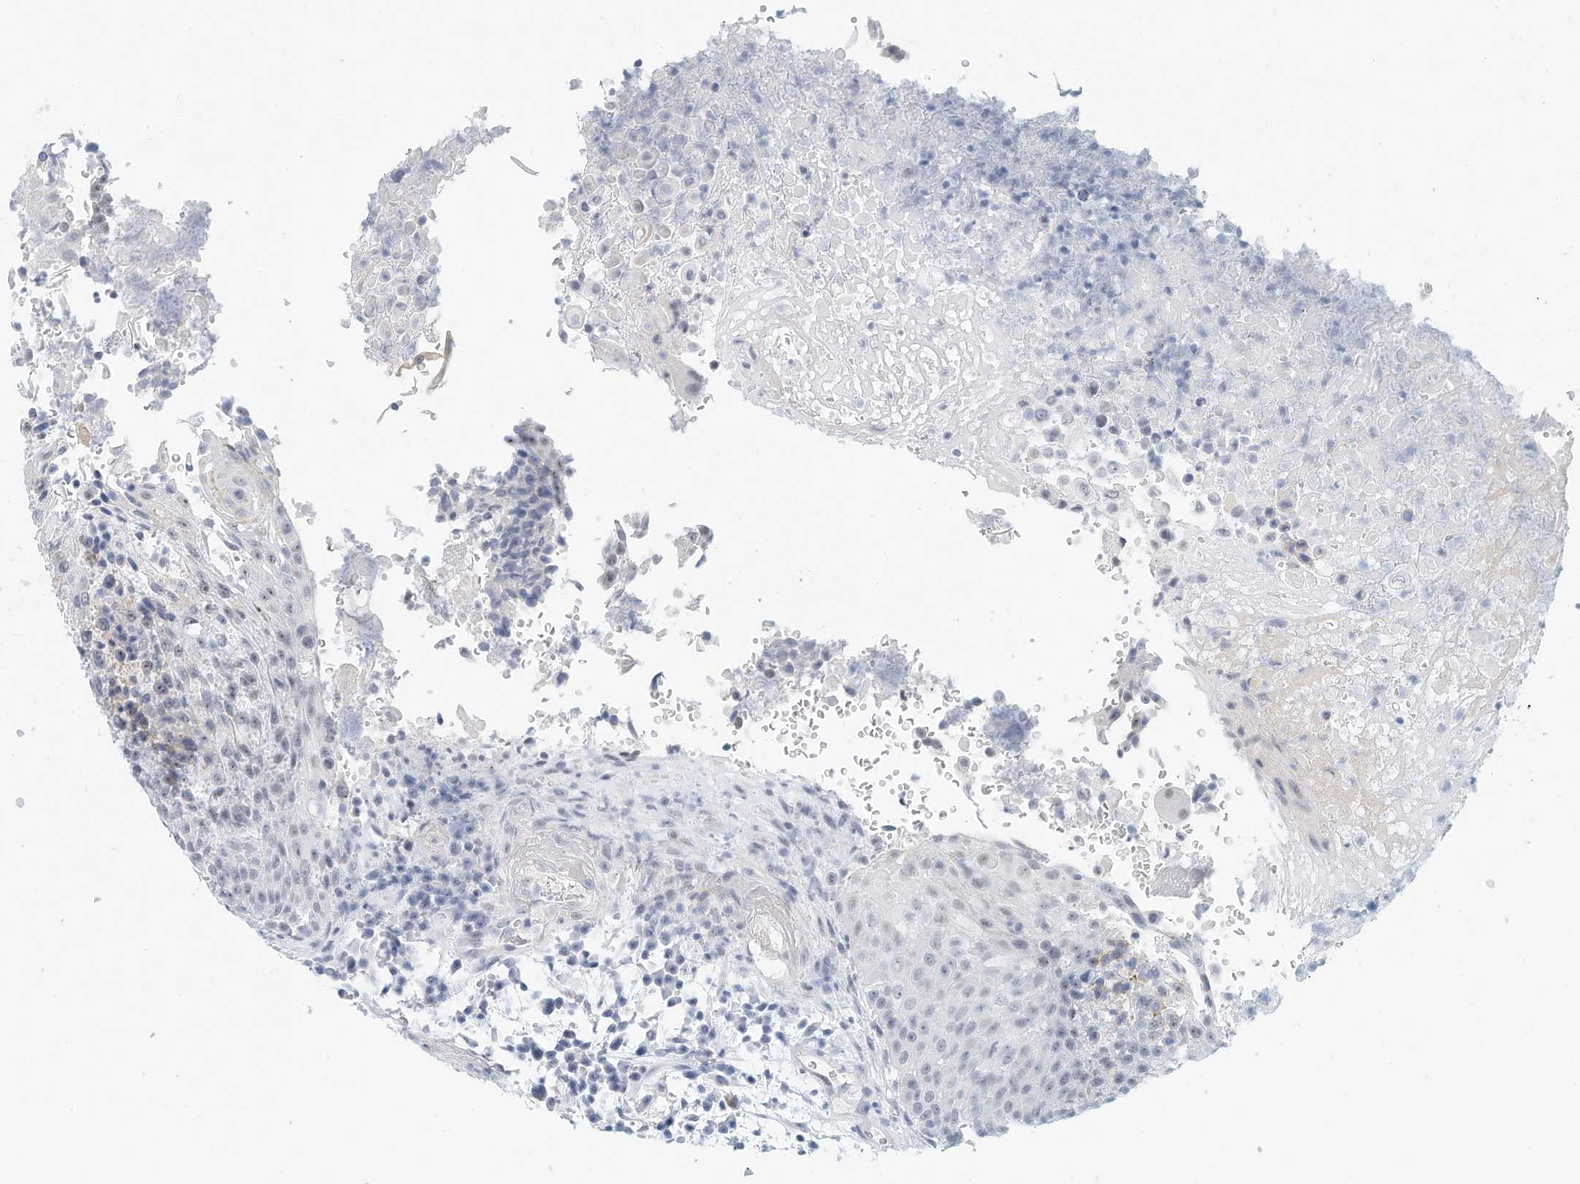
{"staining": {"intensity": "negative", "quantity": "none", "location": "none"}, "tissue": "urothelial cancer", "cell_type": "Tumor cells", "image_type": "cancer", "snomed": [{"axis": "morphology", "description": "Urothelial carcinoma, High grade"}, {"axis": "topography", "description": "Urinary bladder"}], "caption": "There is no significant positivity in tumor cells of urothelial cancer.", "gene": "ARHGAP28", "patient": {"sex": "female", "age": 63}}